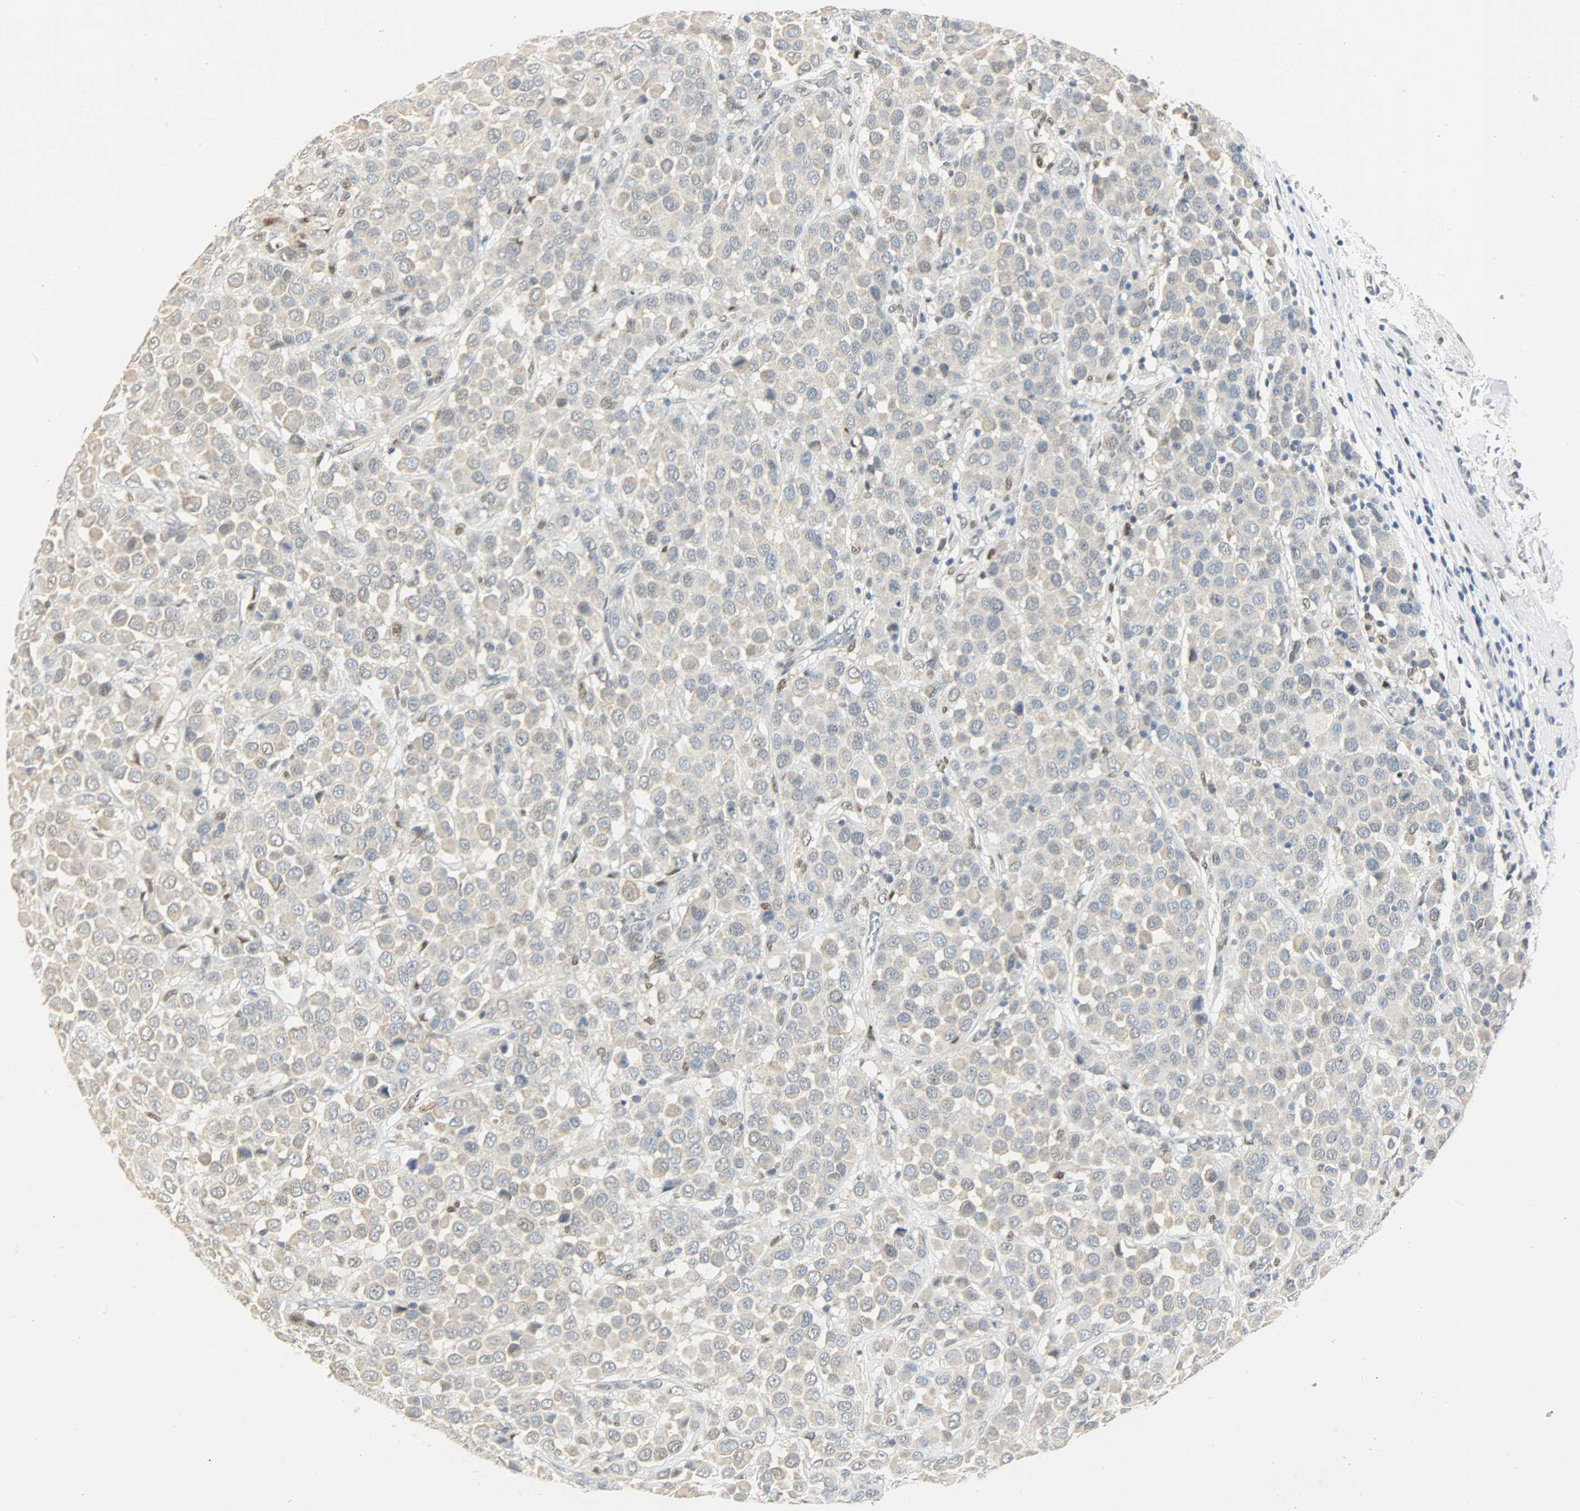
{"staining": {"intensity": "weak", "quantity": ">75%", "location": "cytoplasmic/membranous"}, "tissue": "breast cancer", "cell_type": "Tumor cells", "image_type": "cancer", "snomed": [{"axis": "morphology", "description": "Duct carcinoma"}, {"axis": "topography", "description": "Breast"}], "caption": "Invasive ductal carcinoma (breast) tissue exhibits weak cytoplasmic/membranous positivity in about >75% of tumor cells, visualized by immunohistochemistry.", "gene": "PPARG", "patient": {"sex": "female", "age": 61}}